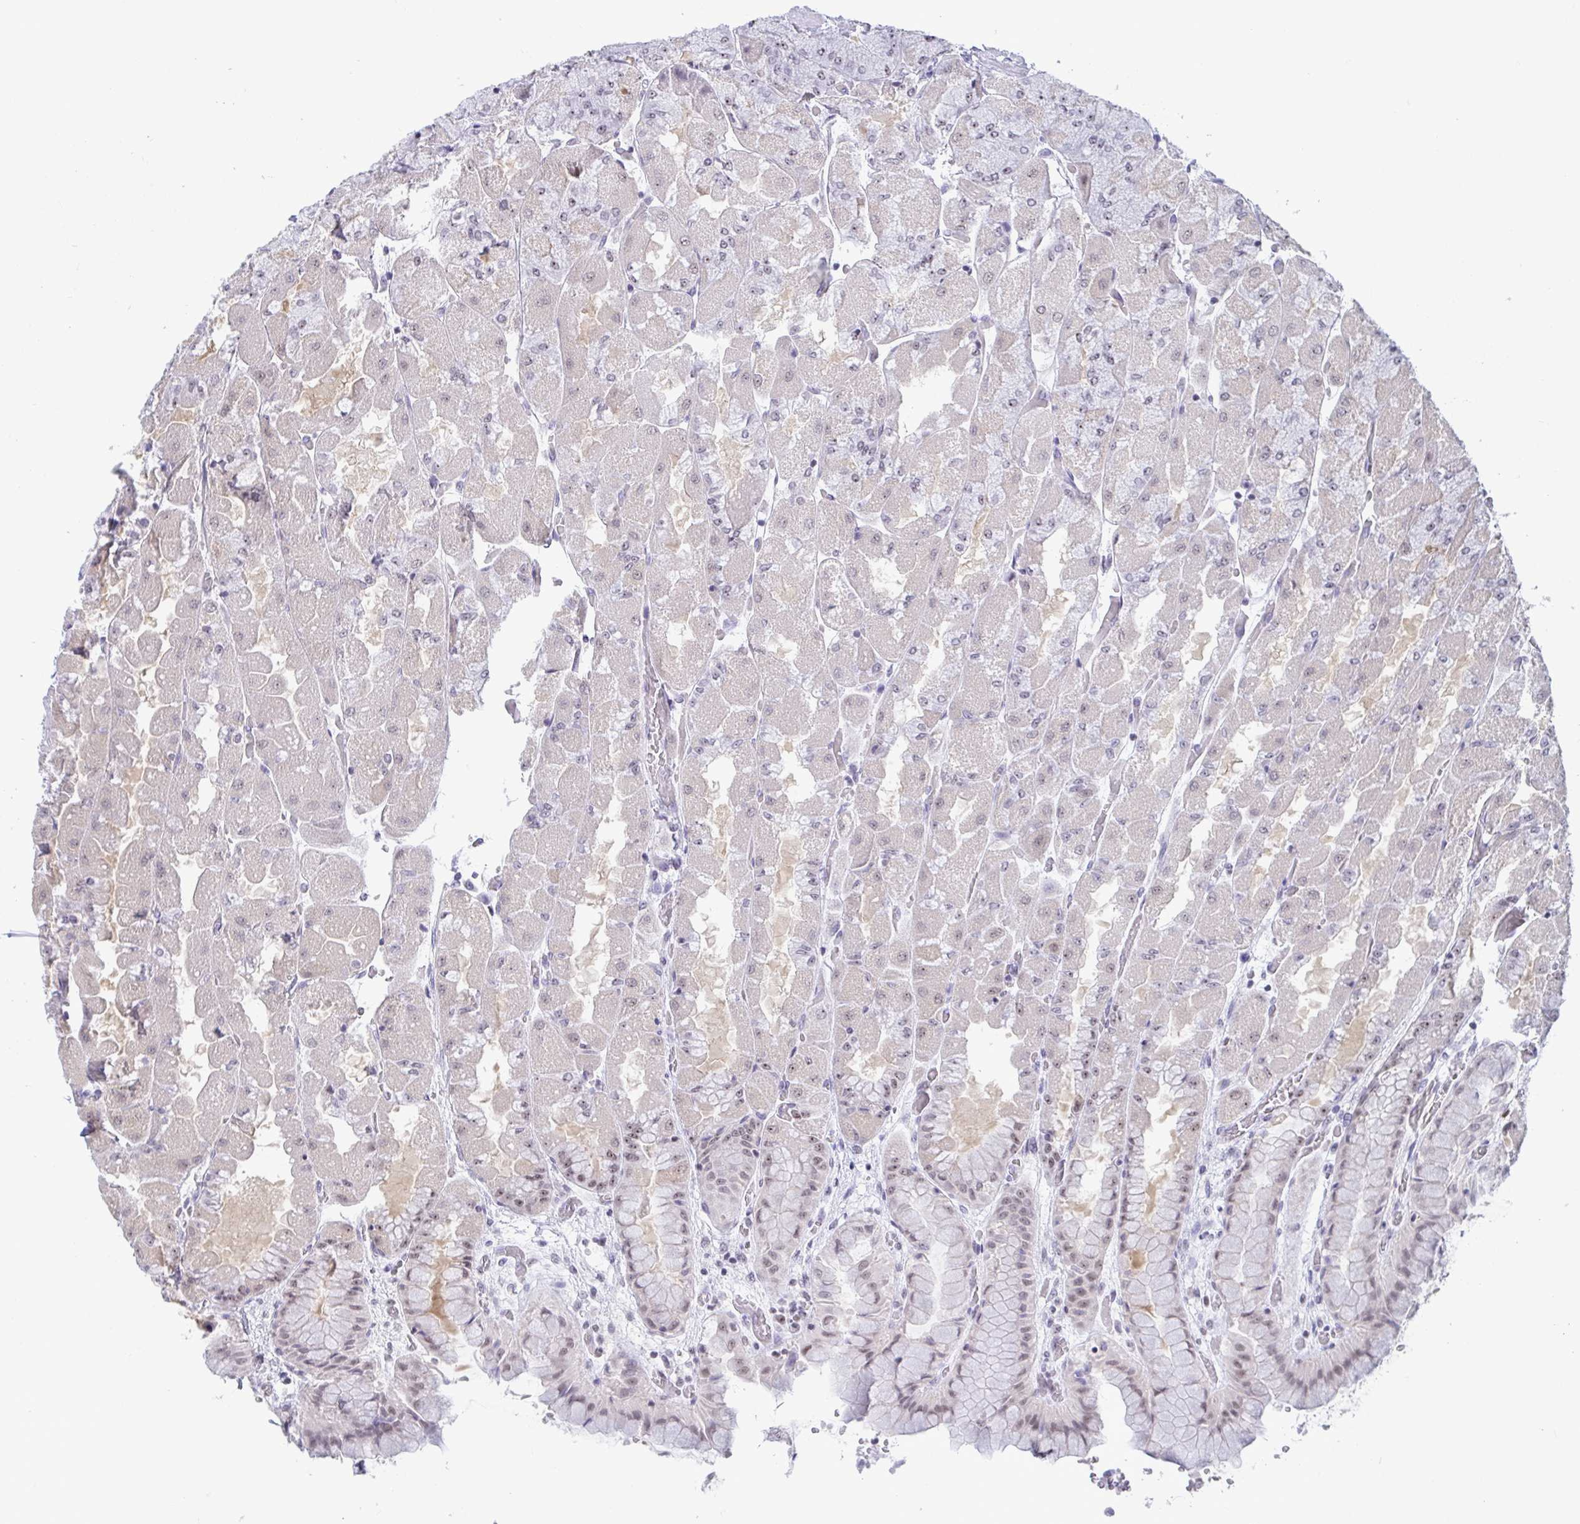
{"staining": {"intensity": "weak", "quantity": "25%-75%", "location": "nuclear"}, "tissue": "stomach", "cell_type": "Glandular cells", "image_type": "normal", "snomed": [{"axis": "morphology", "description": "Normal tissue, NOS"}, {"axis": "topography", "description": "Stomach"}], "caption": "A low amount of weak nuclear positivity is seen in about 25%-75% of glandular cells in normal stomach. (brown staining indicates protein expression, while blue staining denotes nuclei).", "gene": "SUPT16H", "patient": {"sex": "female", "age": 61}}